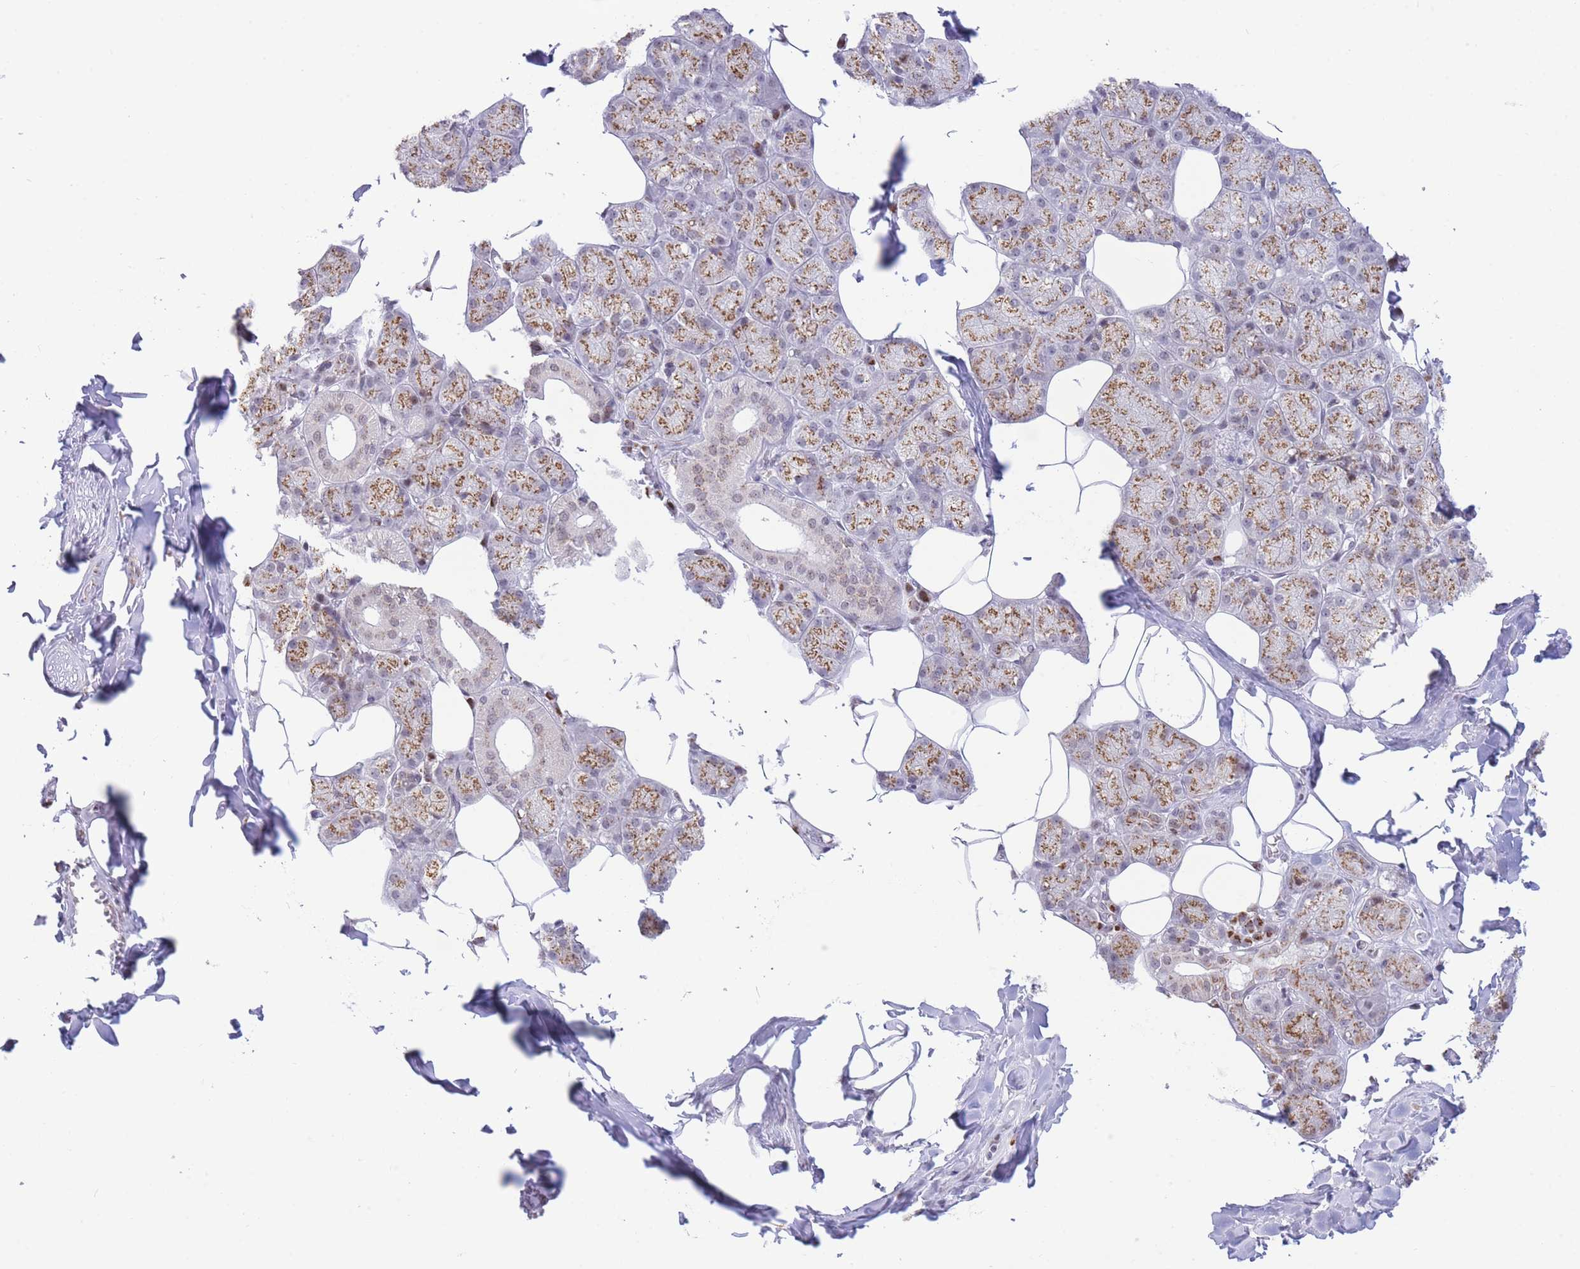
{"staining": {"intensity": "moderate", "quantity": ">75%", "location": "cytoplasmic/membranous"}, "tissue": "salivary gland", "cell_type": "Glandular cells", "image_type": "normal", "snomed": [{"axis": "morphology", "description": "Normal tissue, NOS"}, {"axis": "topography", "description": "Salivary gland"}], "caption": "Immunohistochemical staining of benign salivary gland exhibits moderate cytoplasmic/membranous protein staining in approximately >75% of glandular cells. The staining is performed using DAB brown chromogen to label protein expression. The nuclei are counter-stained blue using hematoxylin.", "gene": "INO80C", "patient": {"sex": "male", "age": 62}}